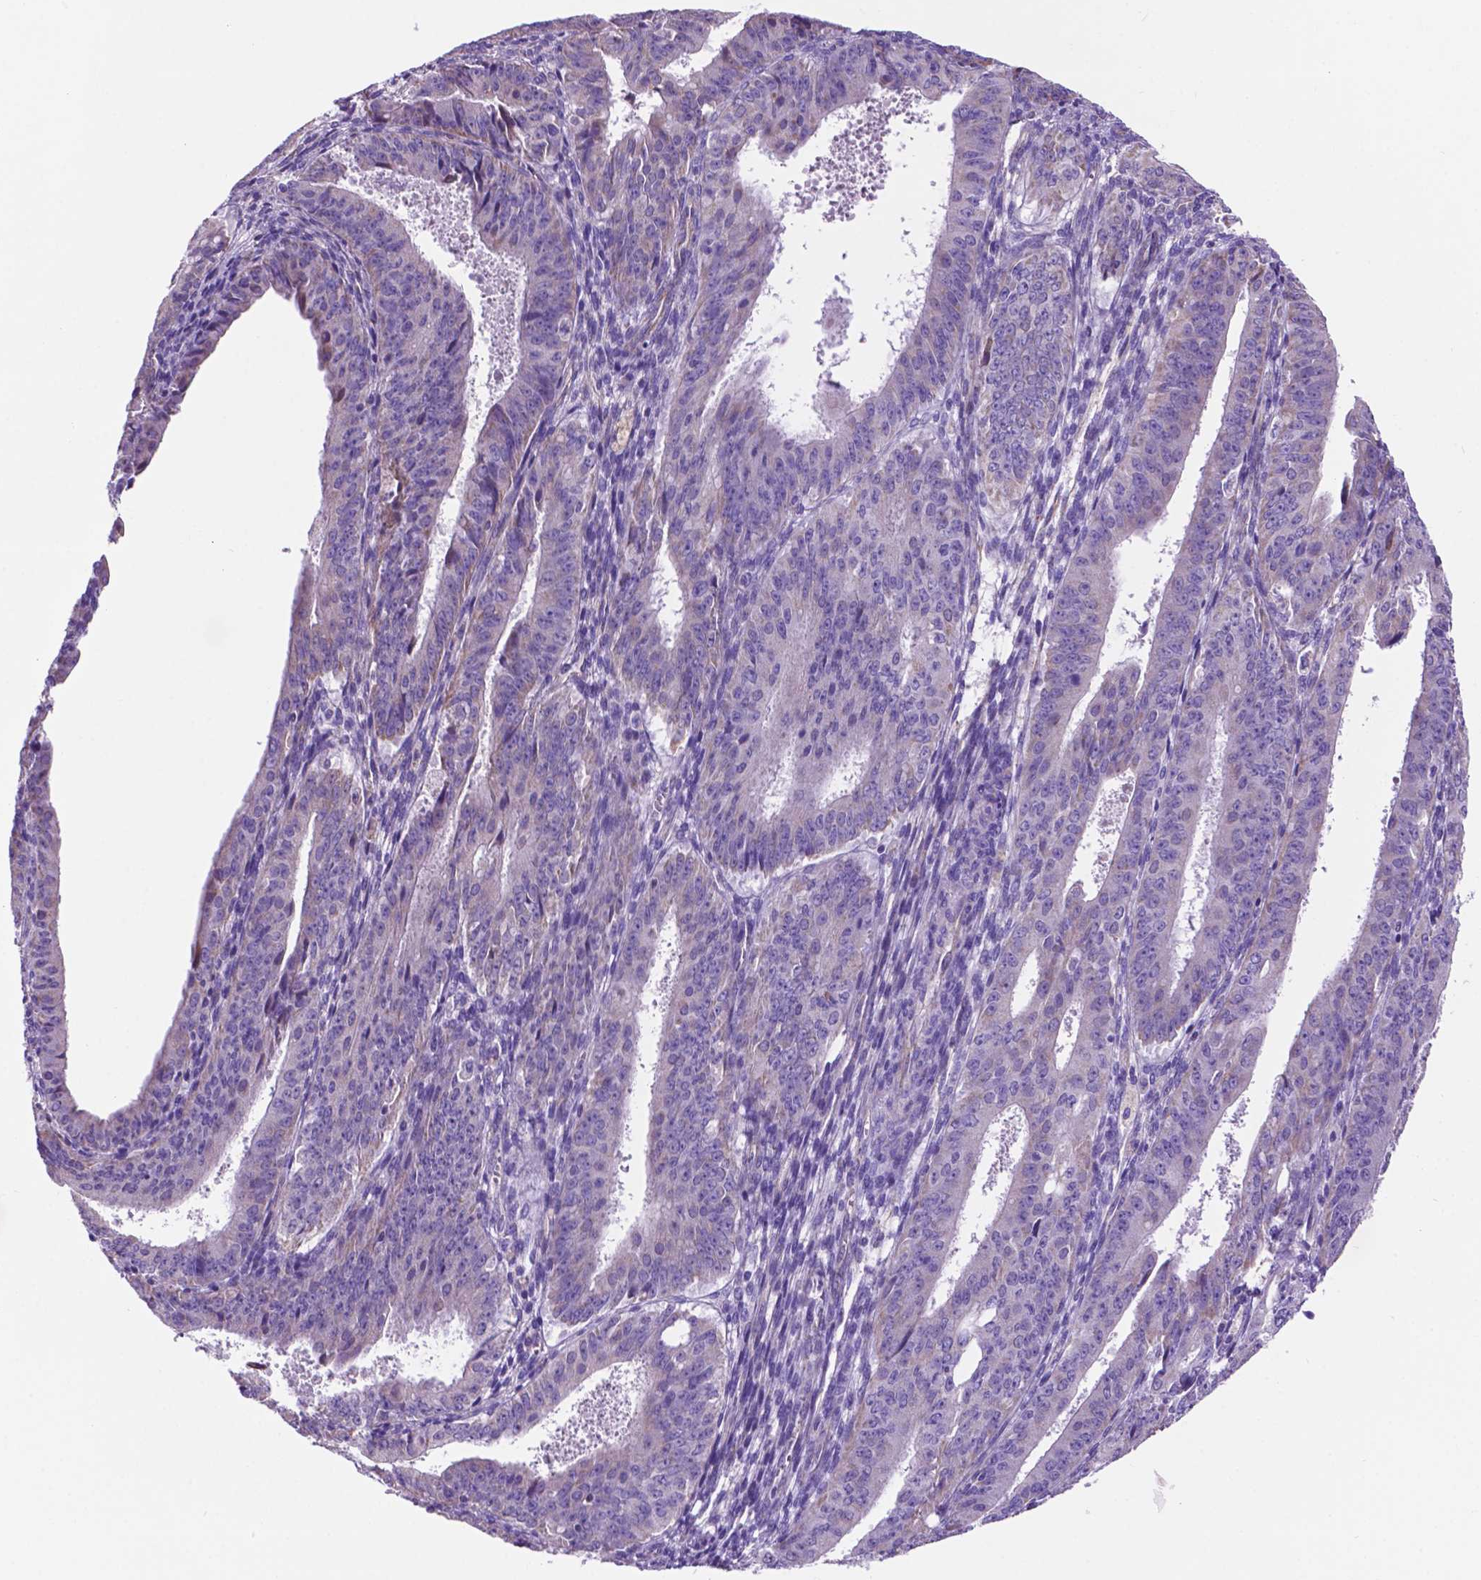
{"staining": {"intensity": "weak", "quantity": "<25%", "location": "cytoplasmic/membranous"}, "tissue": "ovarian cancer", "cell_type": "Tumor cells", "image_type": "cancer", "snomed": [{"axis": "morphology", "description": "Carcinoma, endometroid"}, {"axis": "topography", "description": "Ovary"}], "caption": "Ovarian cancer (endometroid carcinoma) was stained to show a protein in brown. There is no significant positivity in tumor cells.", "gene": "TMEM121B", "patient": {"sex": "female", "age": 42}}